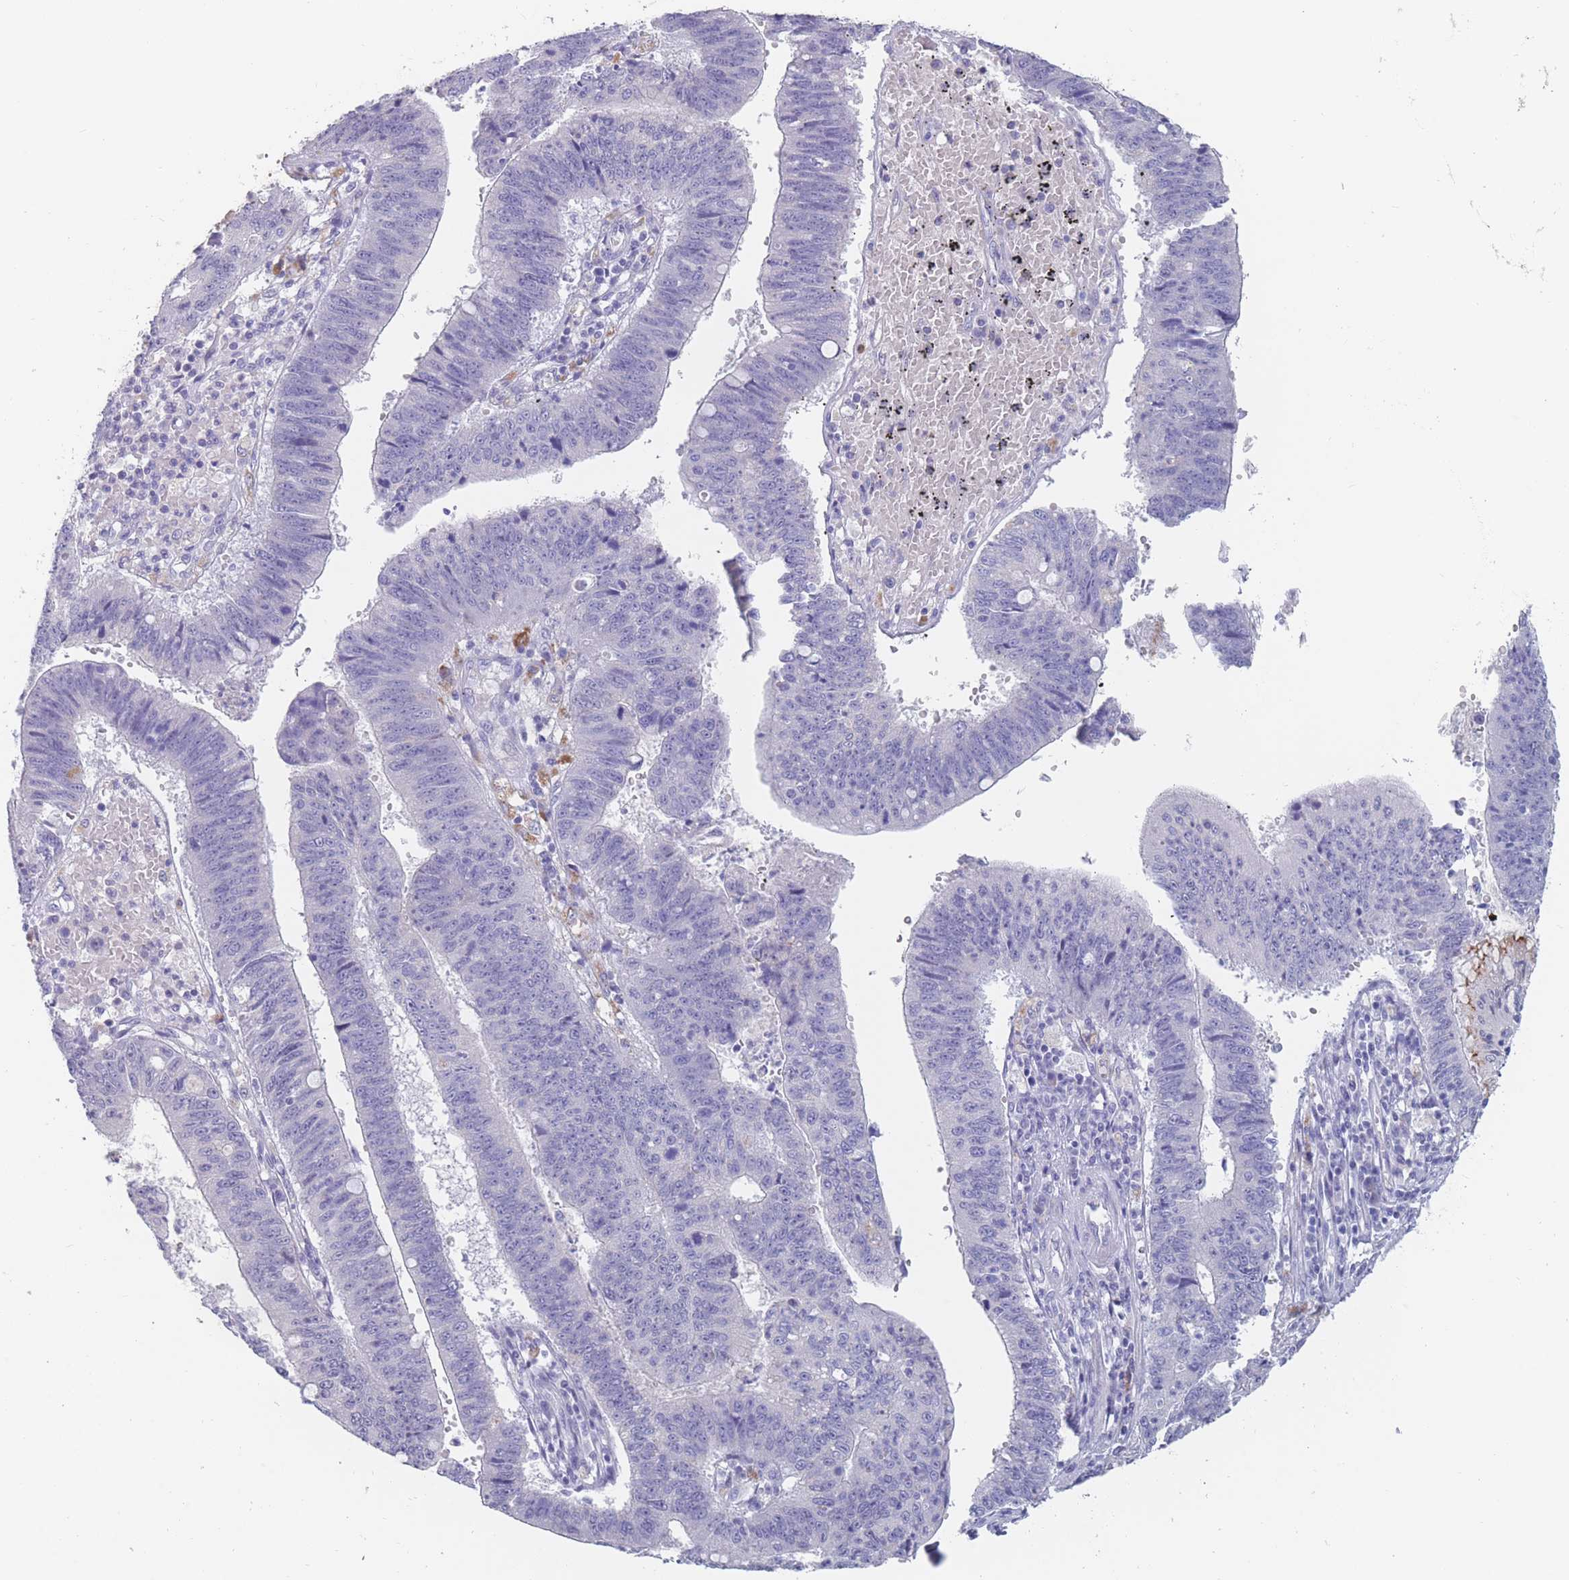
{"staining": {"intensity": "negative", "quantity": "none", "location": "none"}, "tissue": "stomach cancer", "cell_type": "Tumor cells", "image_type": "cancer", "snomed": [{"axis": "morphology", "description": "Adenocarcinoma, NOS"}, {"axis": "topography", "description": "Stomach"}], "caption": "A histopathology image of human stomach cancer (adenocarcinoma) is negative for staining in tumor cells.", "gene": "CYP51A1", "patient": {"sex": "male", "age": 59}}